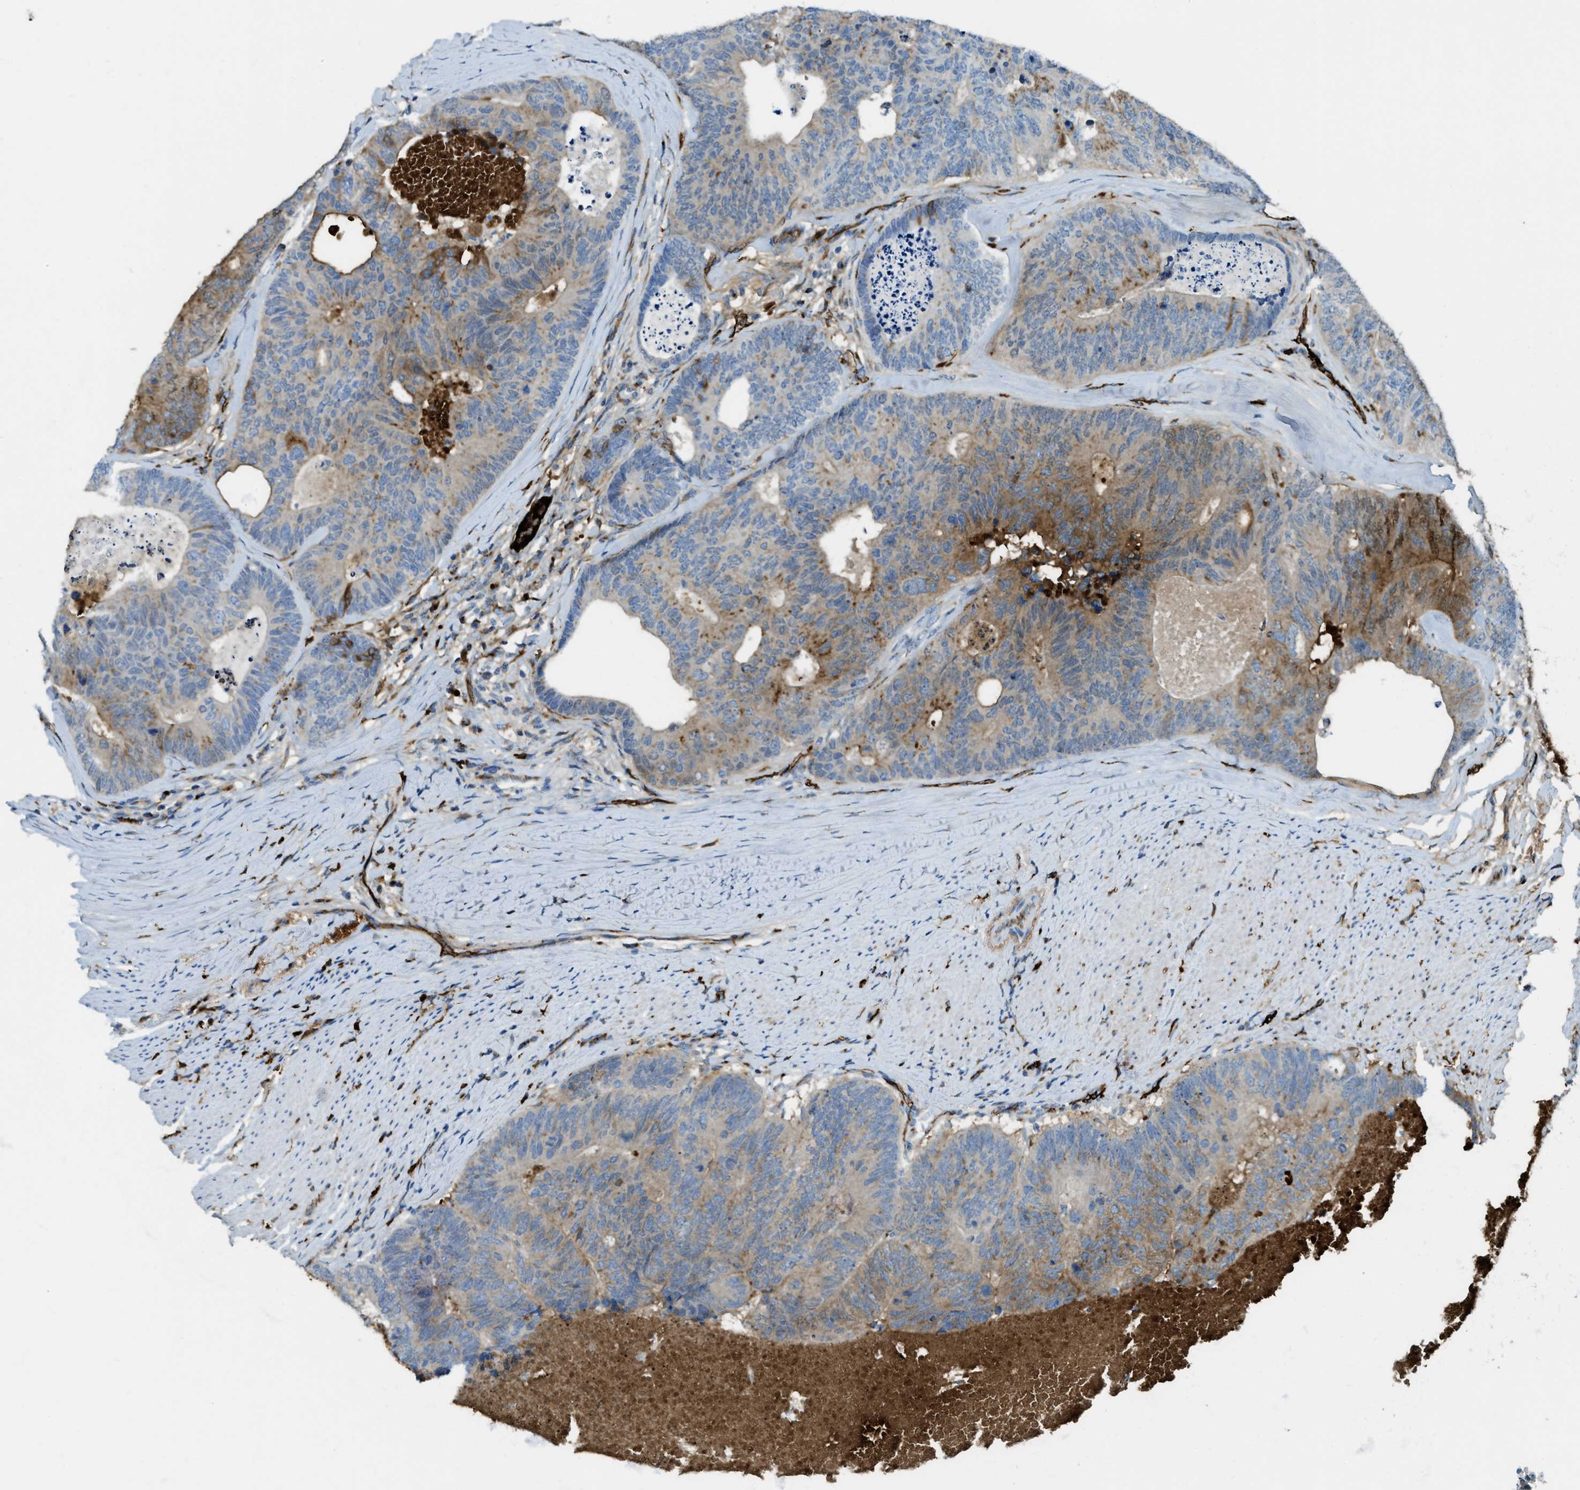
{"staining": {"intensity": "weak", "quantity": "<25%", "location": "cytoplasmic/membranous"}, "tissue": "colorectal cancer", "cell_type": "Tumor cells", "image_type": "cancer", "snomed": [{"axis": "morphology", "description": "Adenocarcinoma, NOS"}, {"axis": "topography", "description": "Colon"}], "caption": "Human adenocarcinoma (colorectal) stained for a protein using immunohistochemistry reveals no positivity in tumor cells.", "gene": "TRIM59", "patient": {"sex": "female", "age": 67}}